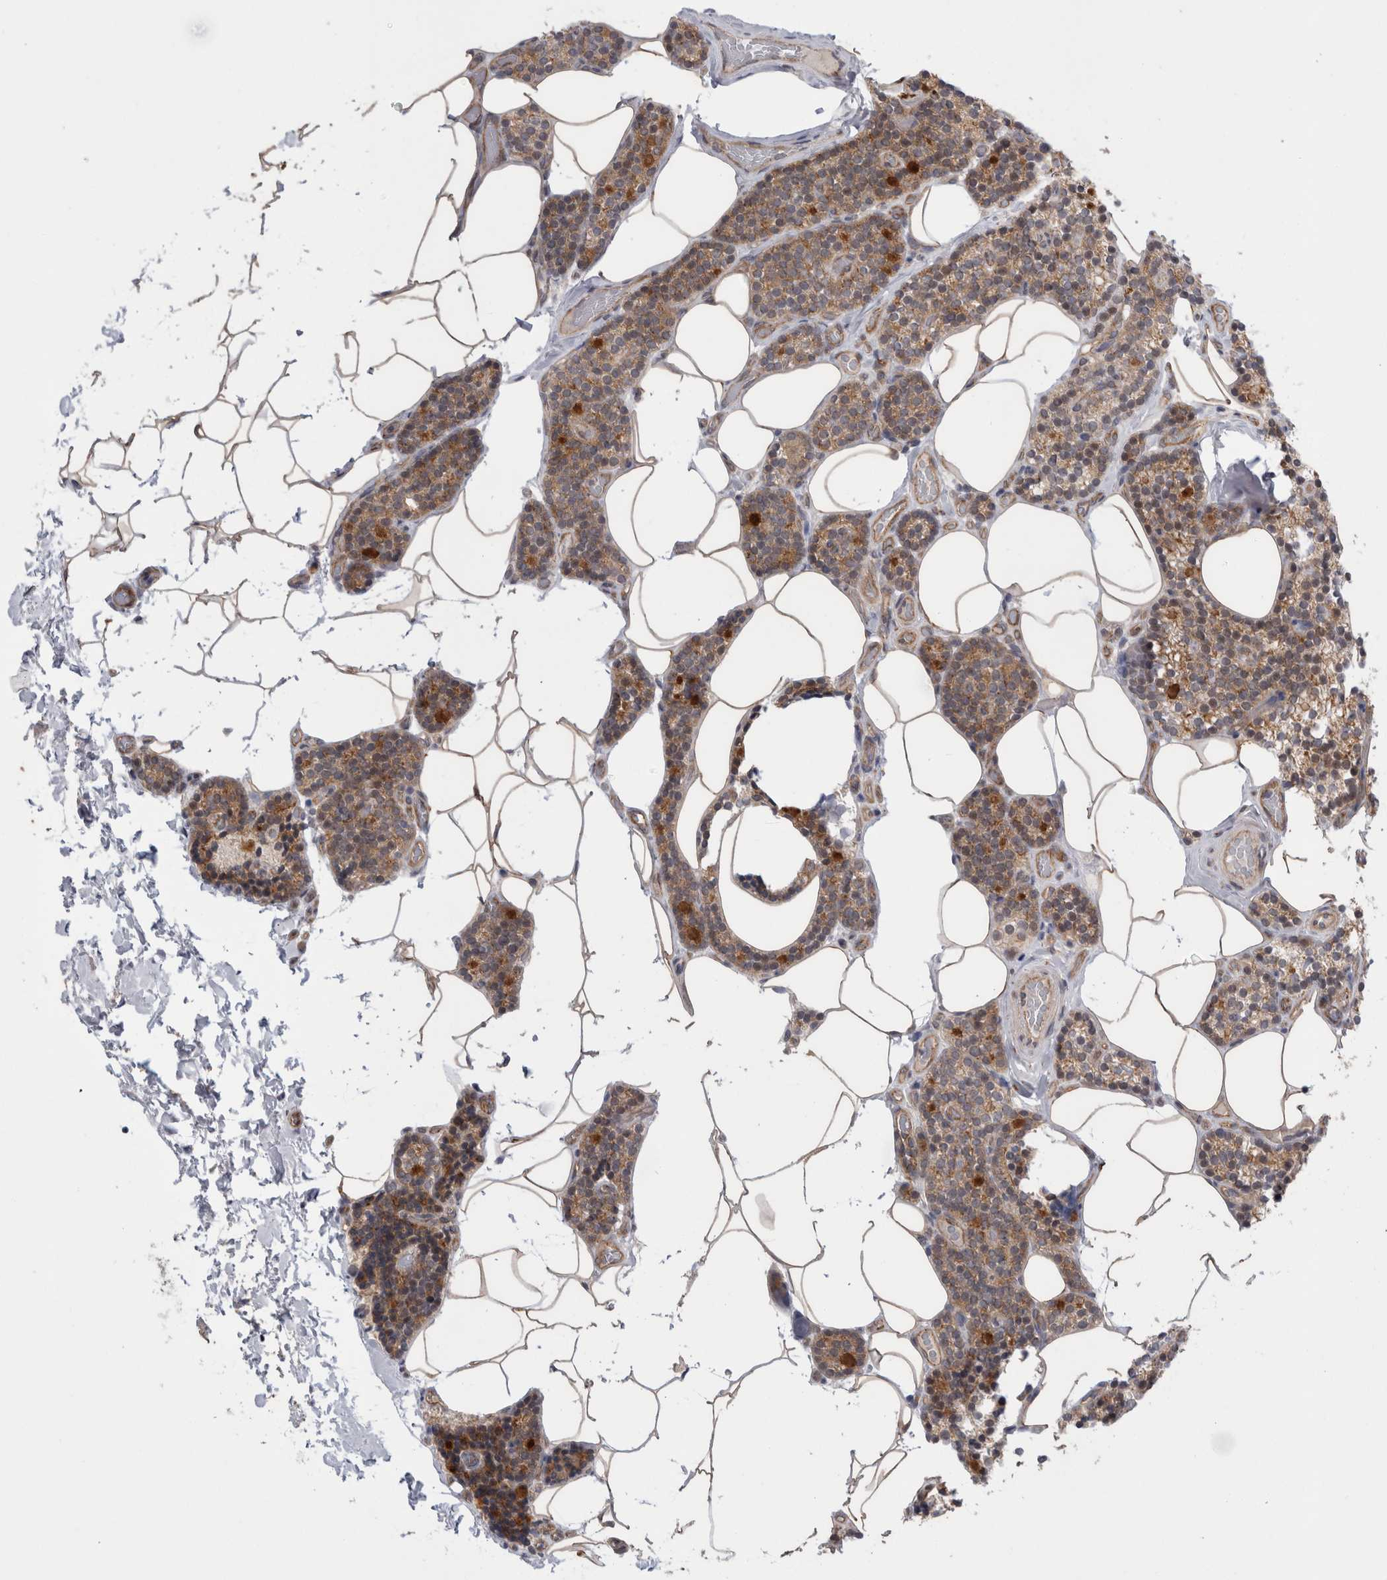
{"staining": {"intensity": "moderate", "quantity": "25%-75%", "location": "cytoplasmic/membranous"}, "tissue": "parathyroid gland", "cell_type": "Glandular cells", "image_type": "normal", "snomed": [{"axis": "morphology", "description": "Normal tissue, NOS"}, {"axis": "topography", "description": "Parathyroid gland"}], "caption": "IHC micrograph of unremarkable parathyroid gland stained for a protein (brown), which reveals medium levels of moderate cytoplasmic/membranous expression in about 25%-75% of glandular cells.", "gene": "TAFA5", "patient": {"sex": "male", "age": 52}}